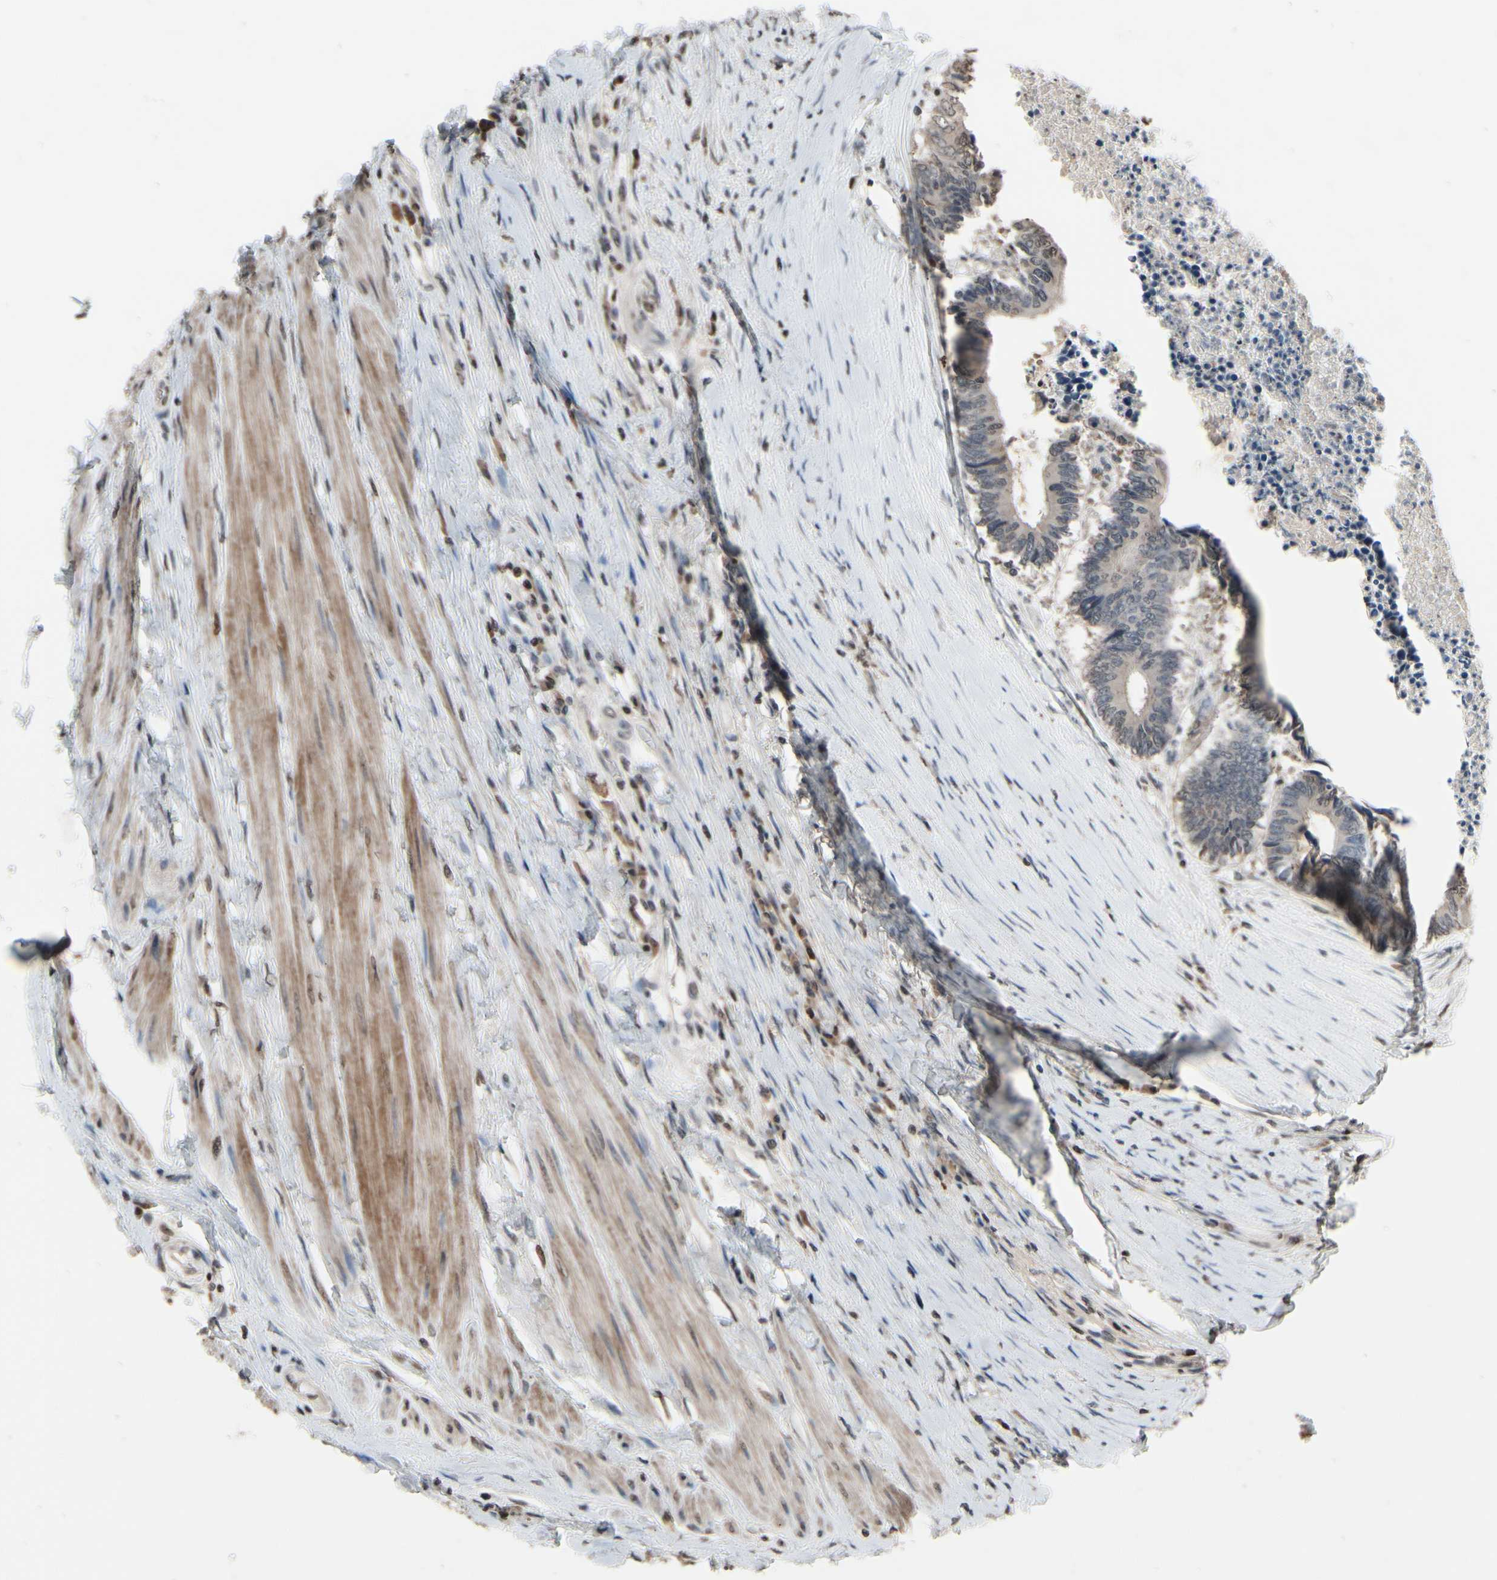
{"staining": {"intensity": "negative", "quantity": "none", "location": "none"}, "tissue": "colorectal cancer", "cell_type": "Tumor cells", "image_type": "cancer", "snomed": [{"axis": "morphology", "description": "Adenocarcinoma, NOS"}, {"axis": "topography", "description": "Rectum"}], "caption": "Immunohistochemical staining of colorectal adenocarcinoma exhibits no significant positivity in tumor cells.", "gene": "HIPK2", "patient": {"sex": "male", "age": 63}}